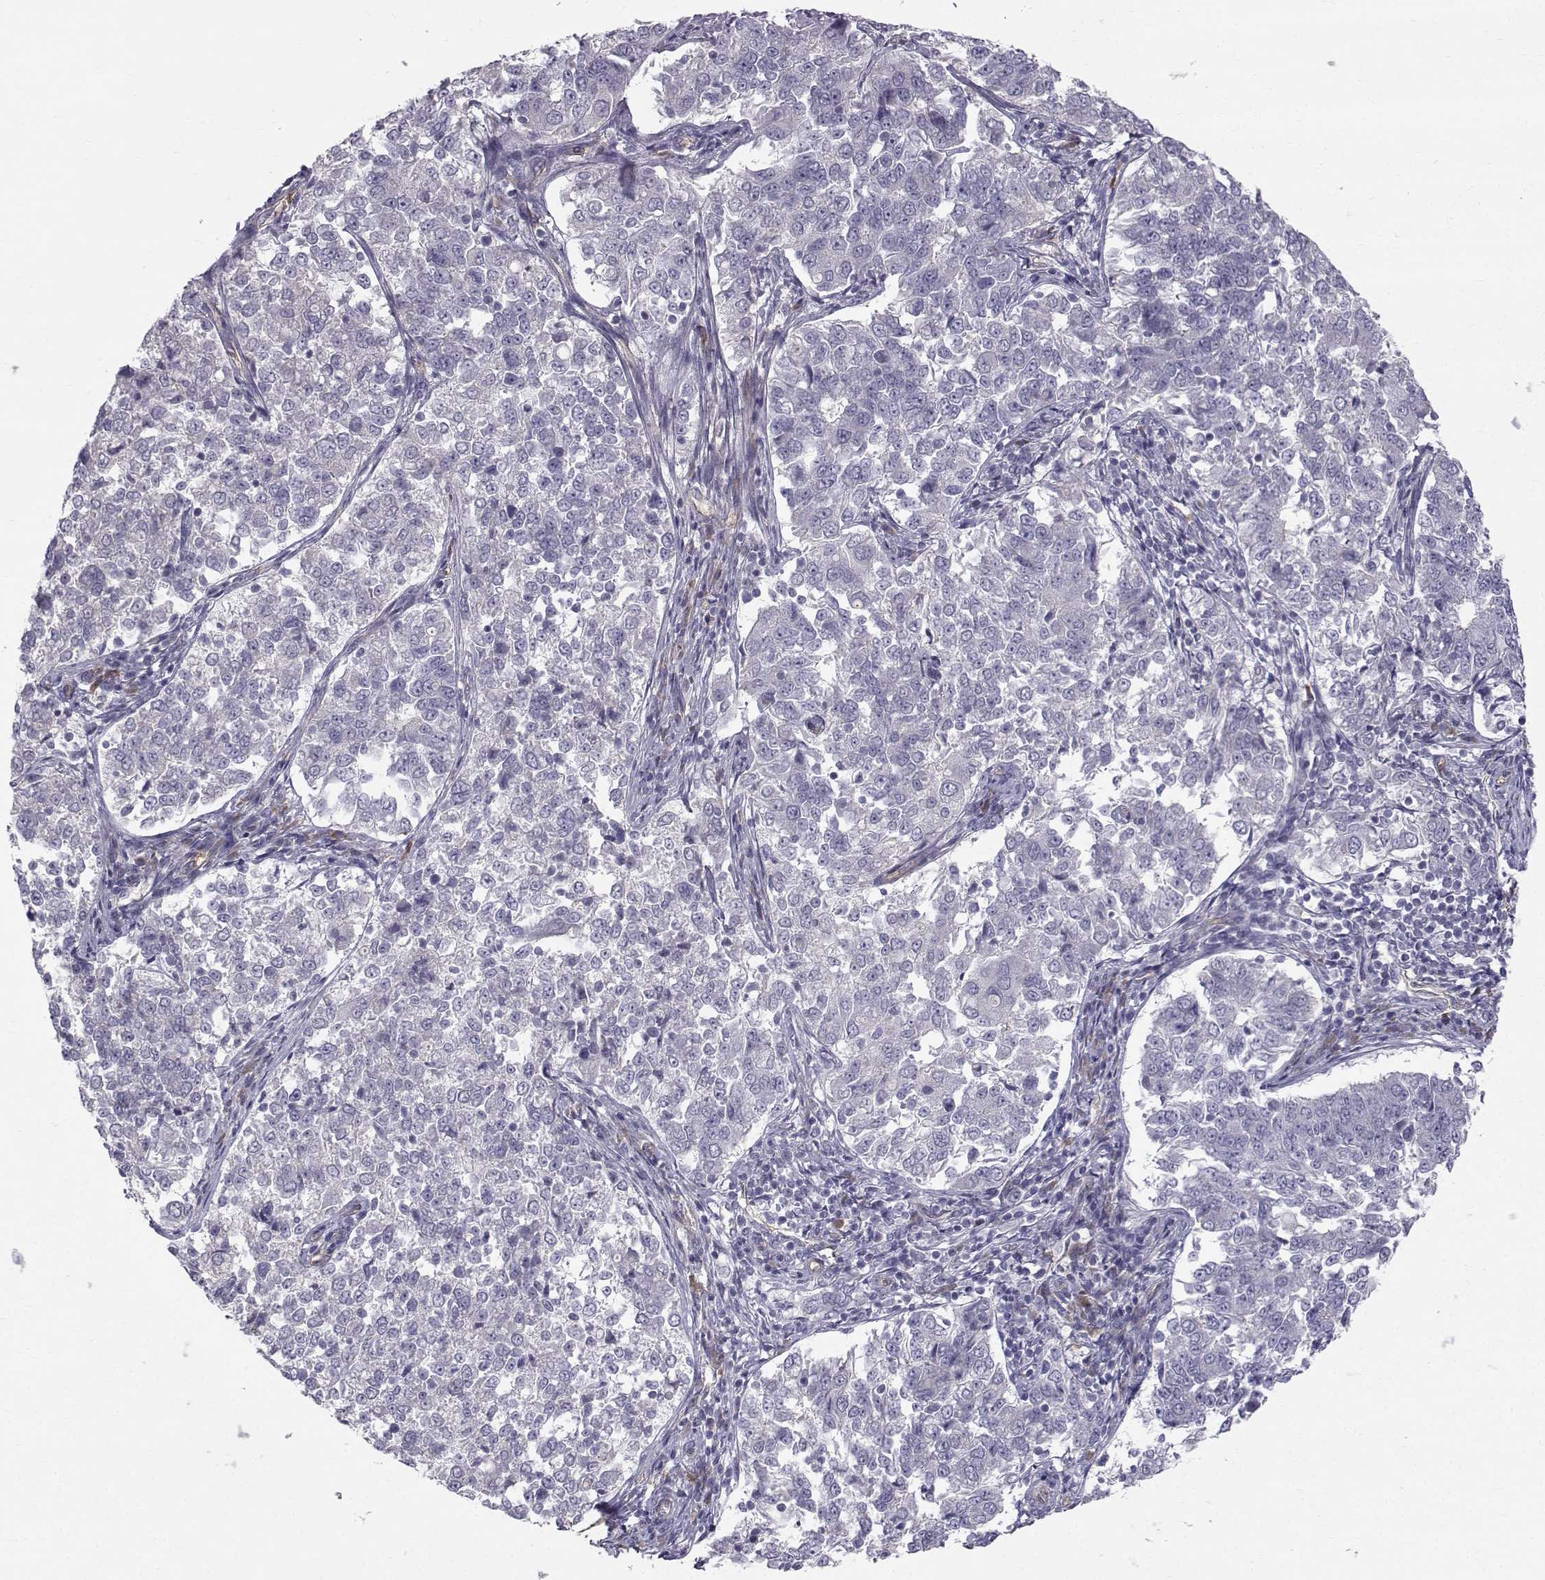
{"staining": {"intensity": "negative", "quantity": "none", "location": "none"}, "tissue": "endometrial cancer", "cell_type": "Tumor cells", "image_type": "cancer", "snomed": [{"axis": "morphology", "description": "Adenocarcinoma, NOS"}, {"axis": "topography", "description": "Endometrium"}], "caption": "Tumor cells are negative for protein expression in human endometrial cancer.", "gene": "QPCT", "patient": {"sex": "female", "age": 43}}